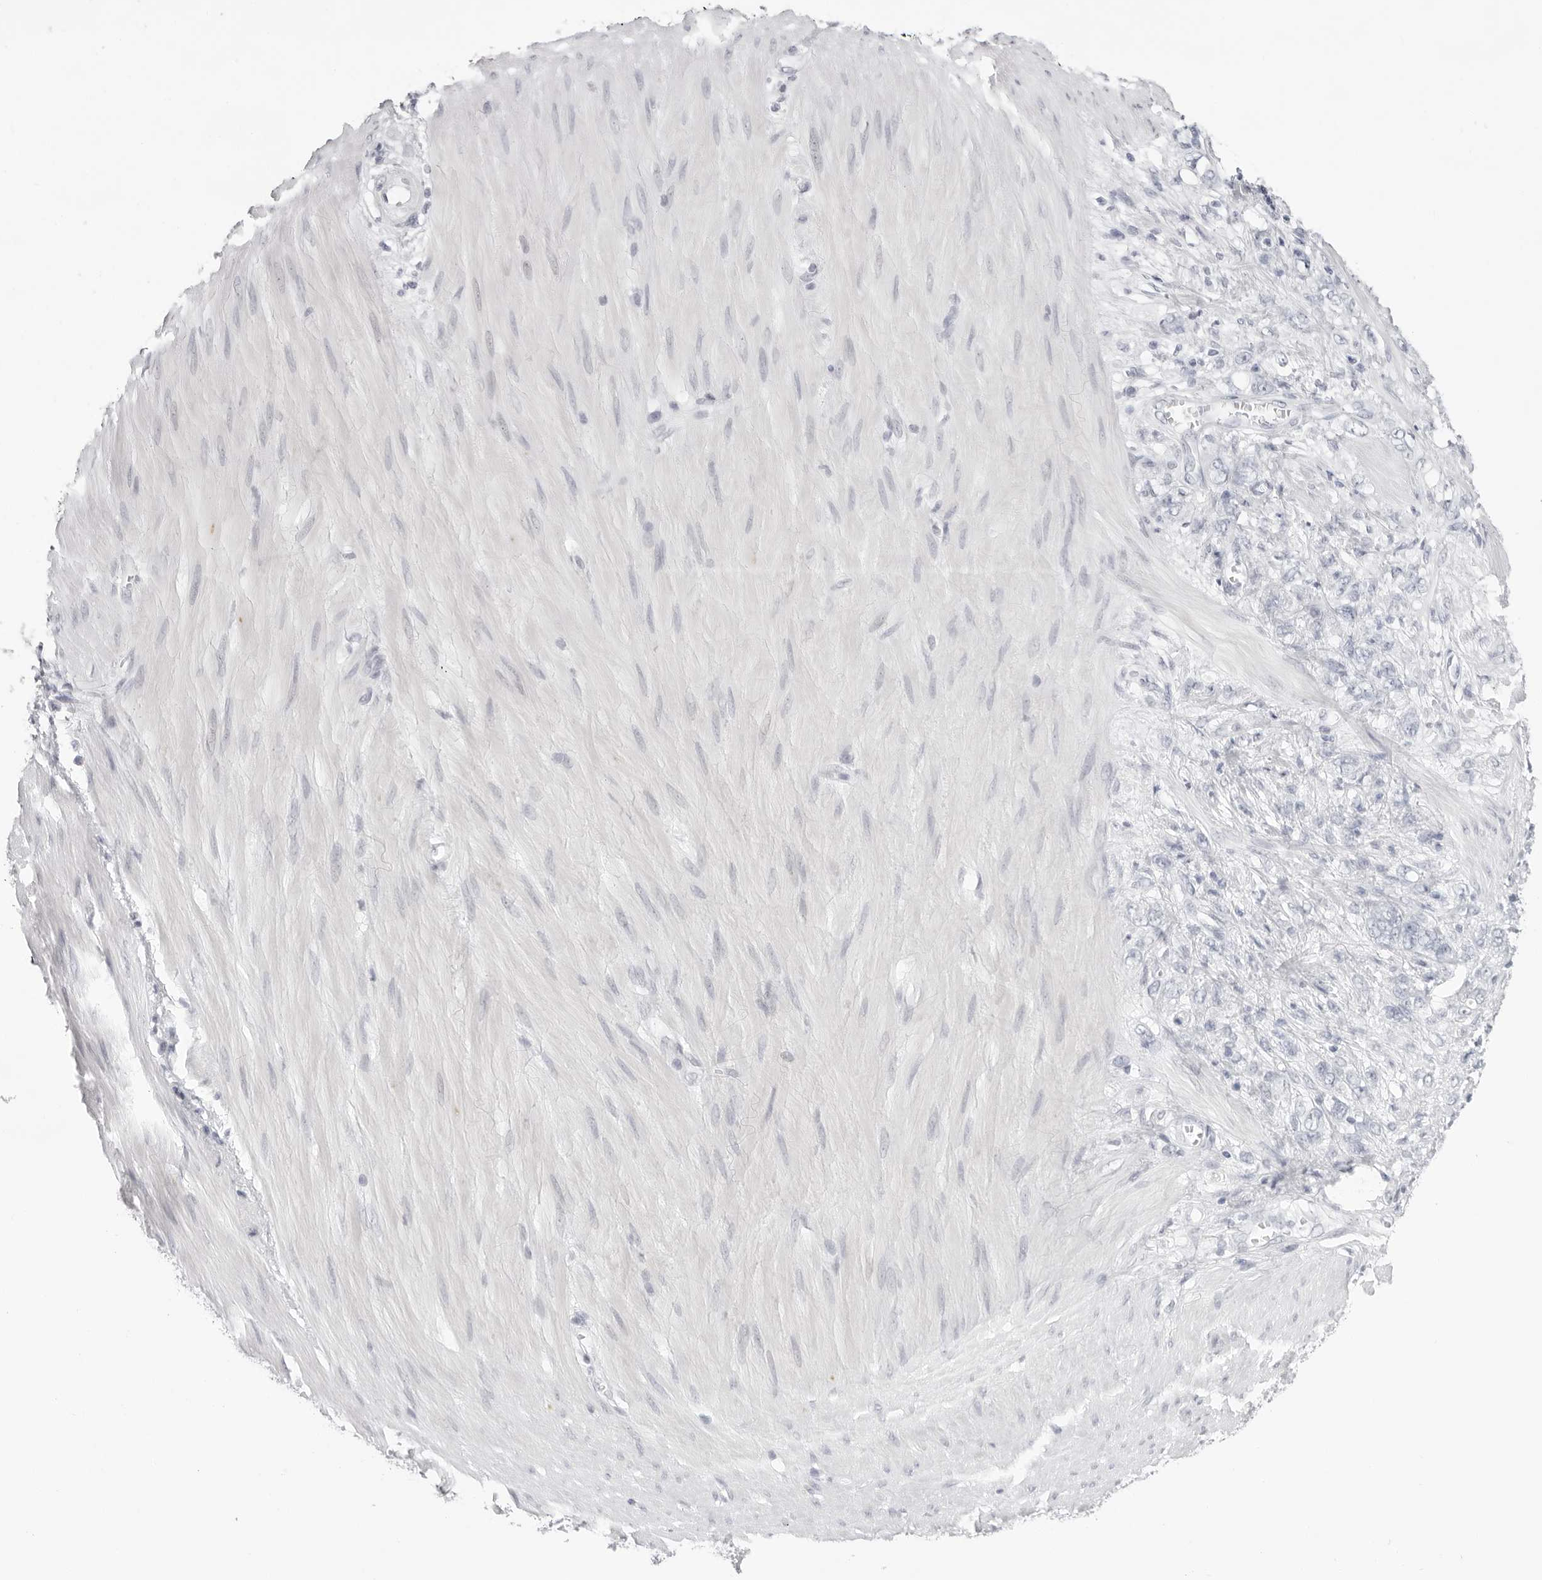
{"staining": {"intensity": "negative", "quantity": "none", "location": "none"}, "tissue": "stomach cancer", "cell_type": "Tumor cells", "image_type": "cancer", "snomed": [{"axis": "morphology", "description": "Adenocarcinoma, NOS"}, {"axis": "topography", "description": "Stomach"}], "caption": "Tumor cells are negative for protein expression in human stomach cancer (adenocarcinoma). (DAB immunohistochemistry (IHC) with hematoxylin counter stain).", "gene": "KLK12", "patient": {"sex": "female", "age": 76}}